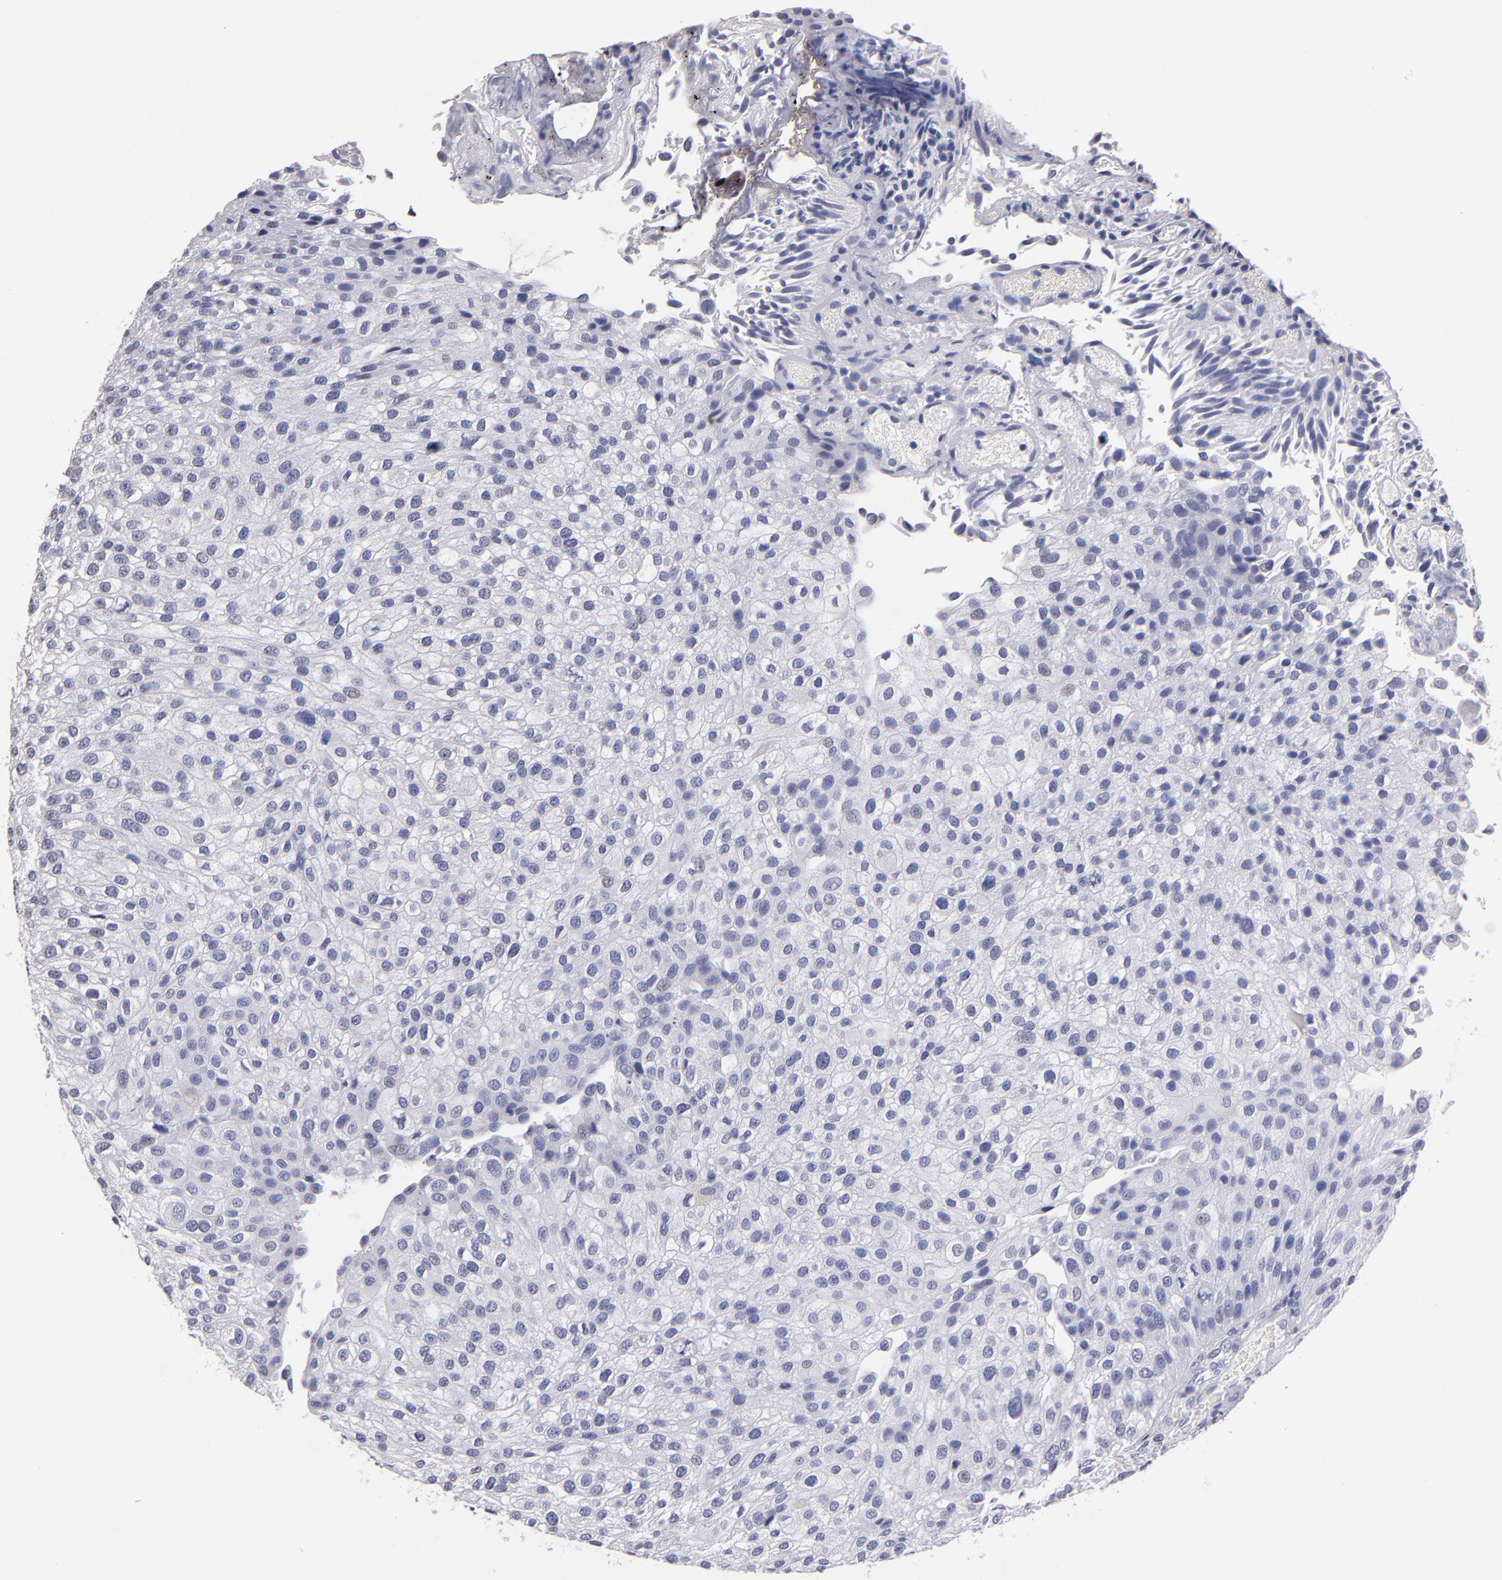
{"staining": {"intensity": "negative", "quantity": "none", "location": "none"}, "tissue": "urothelial cancer", "cell_type": "Tumor cells", "image_type": "cancer", "snomed": [{"axis": "morphology", "description": "Urothelial carcinoma, Low grade"}, {"axis": "topography", "description": "Urinary bladder"}], "caption": "Low-grade urothelial carcinoma was stained to show a protein in brown. There is no significant expression in tumor cells.", "gene": "SOX10", "patient": {"sex": "female", "age": 89}}